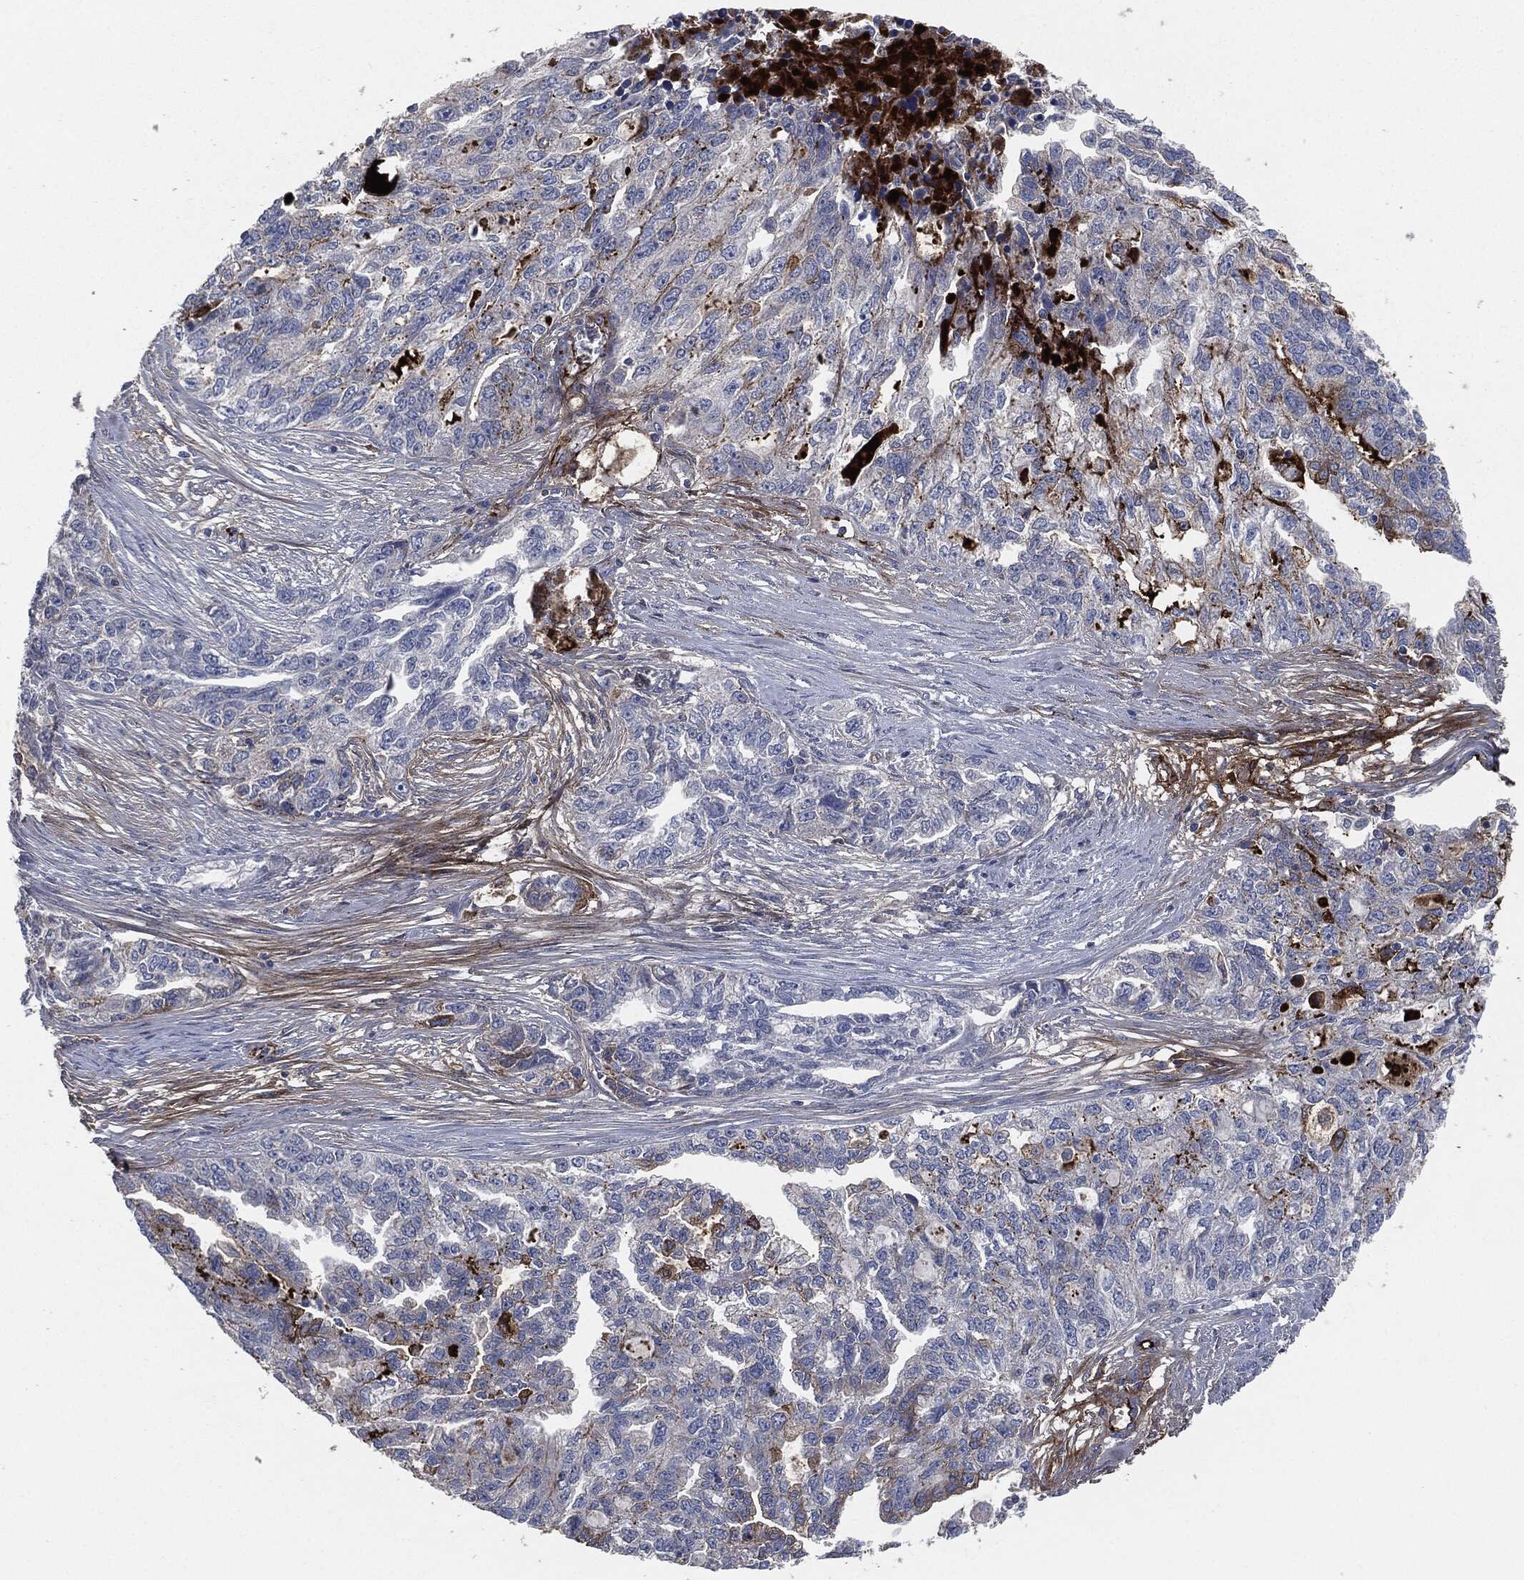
{"staining": {"intensity": "negative", "quantity": "none", "location": "none"}, "tissue": "ovarian cancer", "cell_type": "Tumor cells", "image_type": "cancer", "snomed": [{"axis": "morphology", "description": "Cystadenocarcinoma, serous, NOS"}, {"axis": "topography", "description": "Ovary"}], "caption": "Tumor cells are negative for protein expression in human ovarian serous cystadenocarcinoma.", "gene": "APOB", "patient": {"sex": "female", "age": 51}}